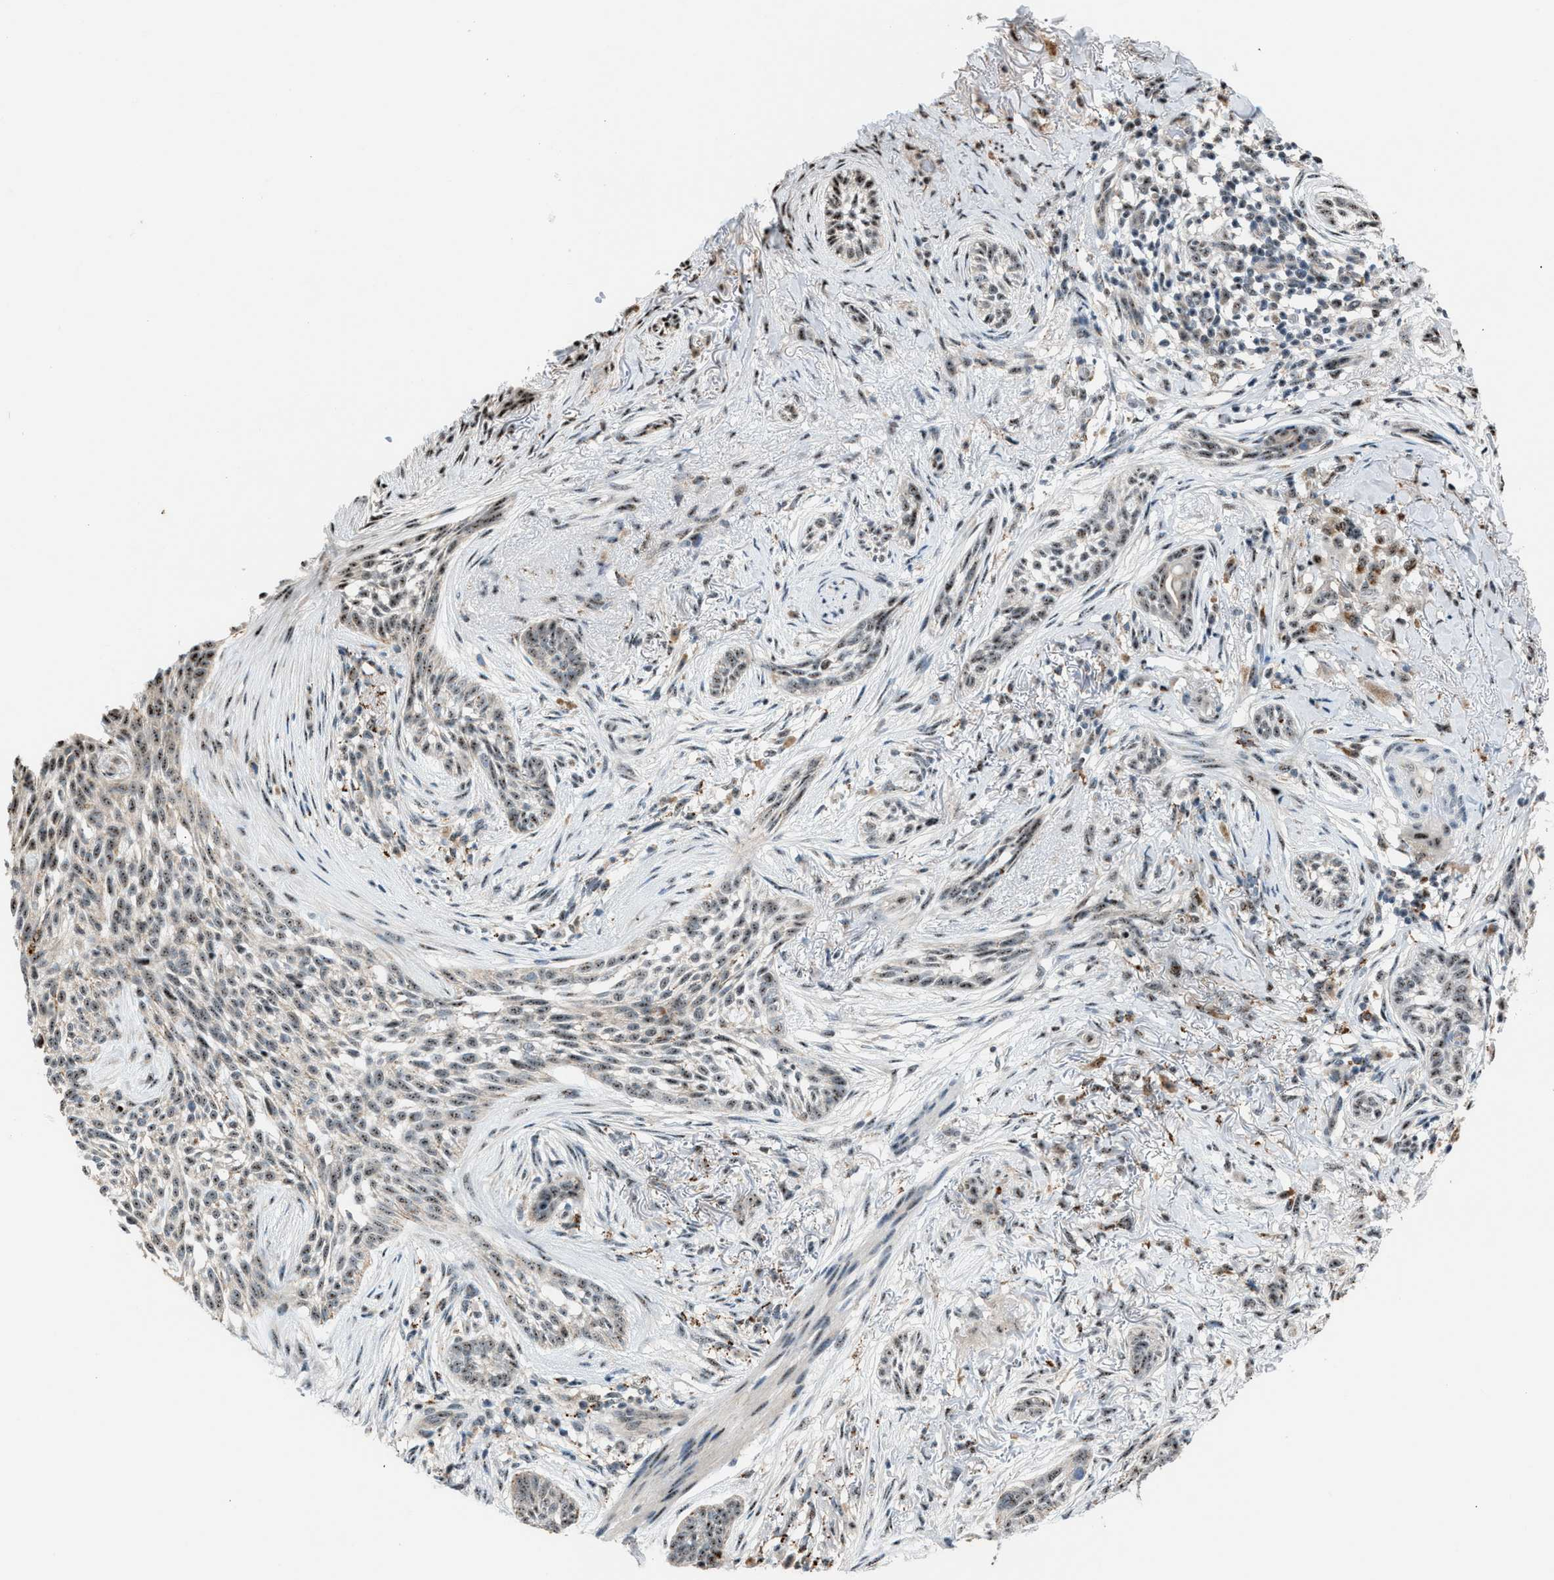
{"staining": {"intensity": "weak", "quantity": ">75%", "location": "nuclear"}, "tissue": "skin cancer", "cell_type": "Tumor cells", "image_type": "cancer", "snomed": [{"axis": "morphology", "description": "Basal cell carcinoma"}, {"axis": "topography", "description": "Skin"}], "caption": "Tumor cells reveal low levels of weak nuclear staining in approximately >75% of cells in human basal cell carcinoma (skin).", "gene": "CENPP", "patient": {"sex": "female", "age": 88}}